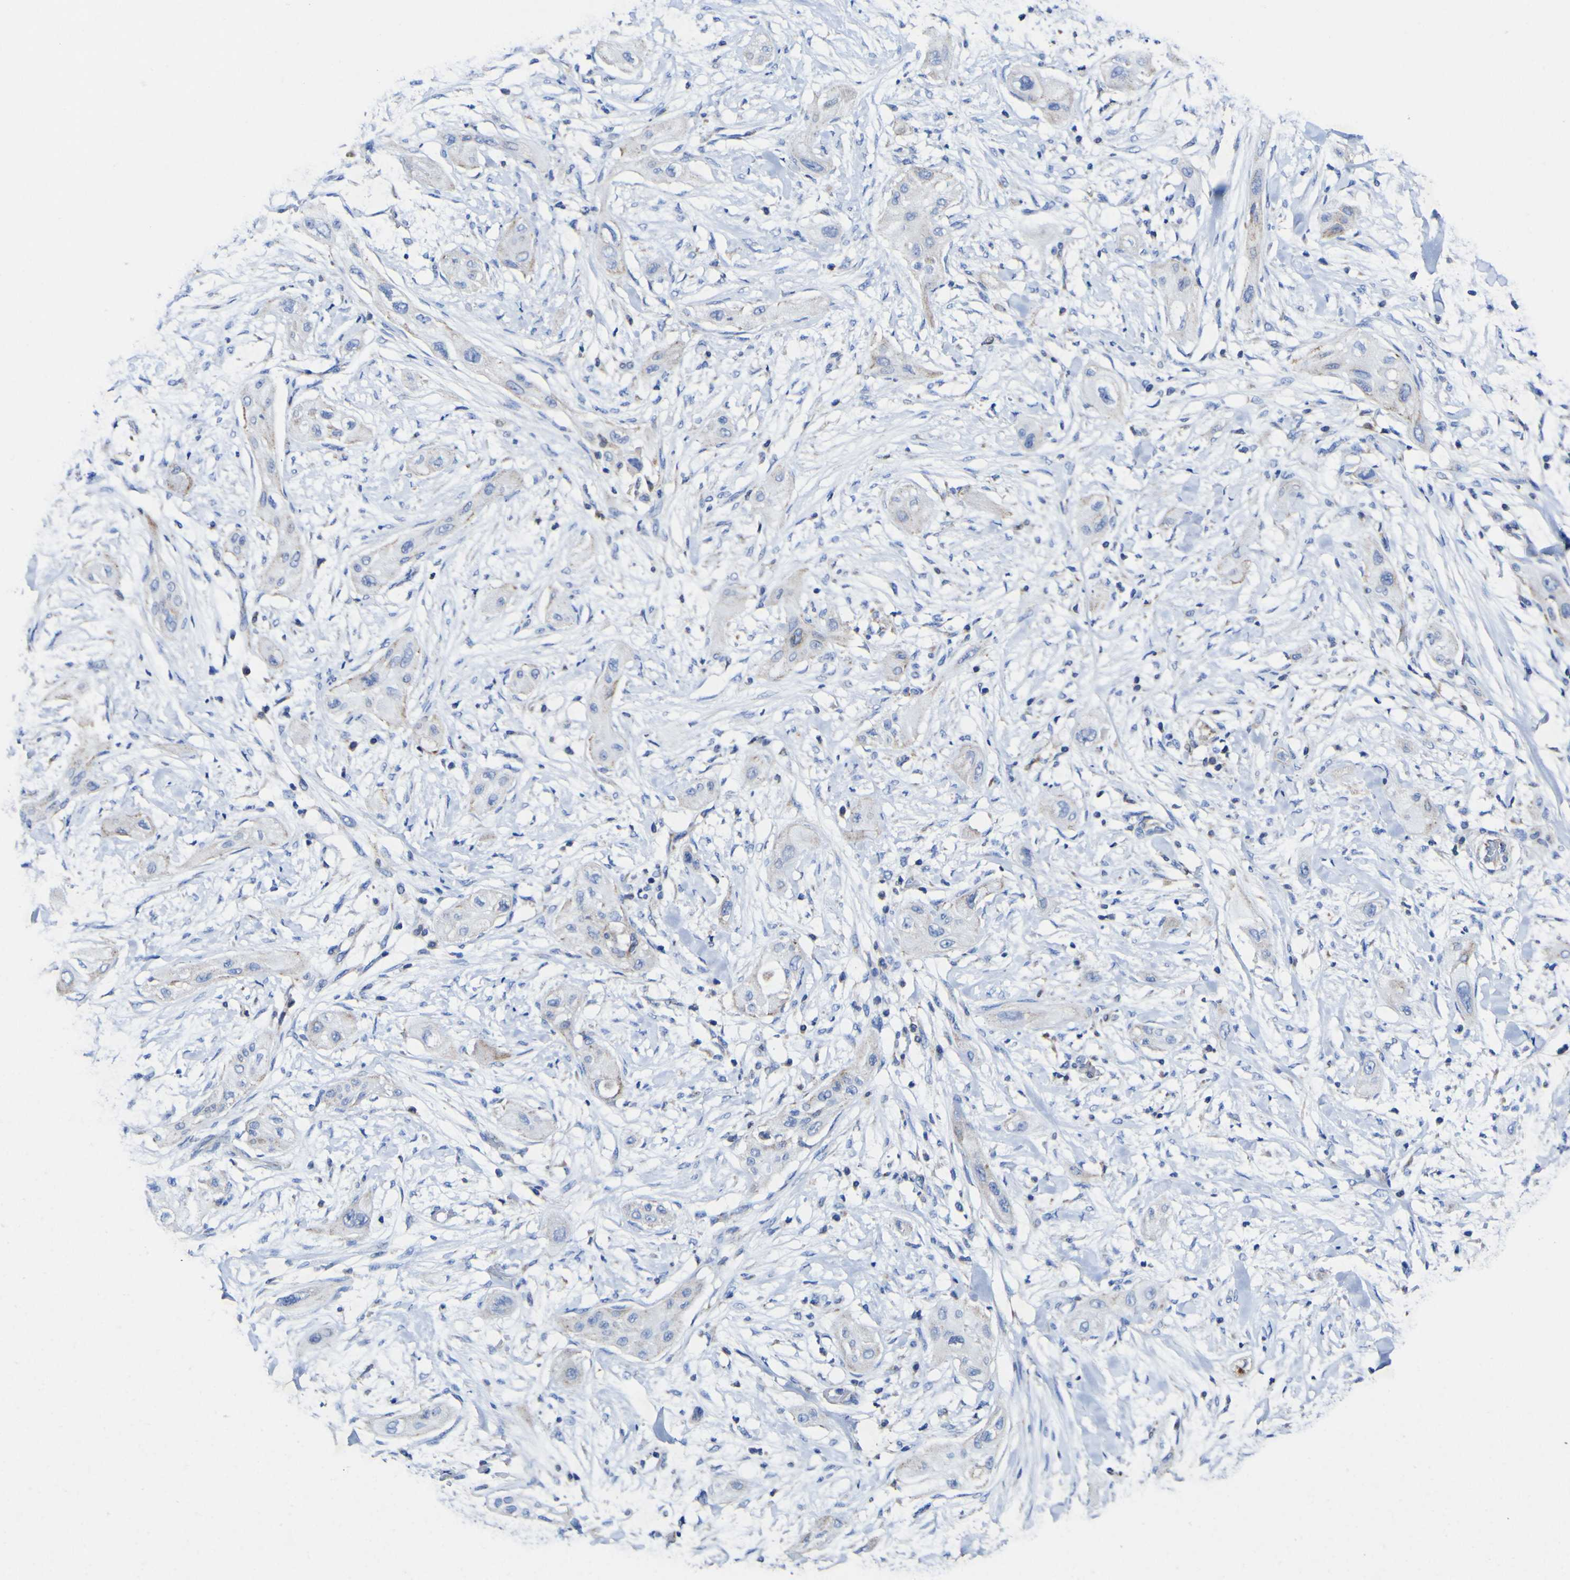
{"staining": {"intensity": "weak", "quantity": "25%-75%", "location": "cytoplasmic/membranous"}, "tissue": "lung cancer", "cell_type": "Tumor cells", "image_type": "cancer", "snomed": [{"axis": "morphology", "description": "Squamous cell carcinoma, NOS"}, {"axis": "topography", "description": "Lung"}], "caption": "The histopathology image displays staining of lung squamous cell carcinoma, revealing weak cytoplasmic/membranous protein positivity (brown color) within tumor cells.", "gene": "CCDC90B", "patient": {"sex": "female", "age": 47}}